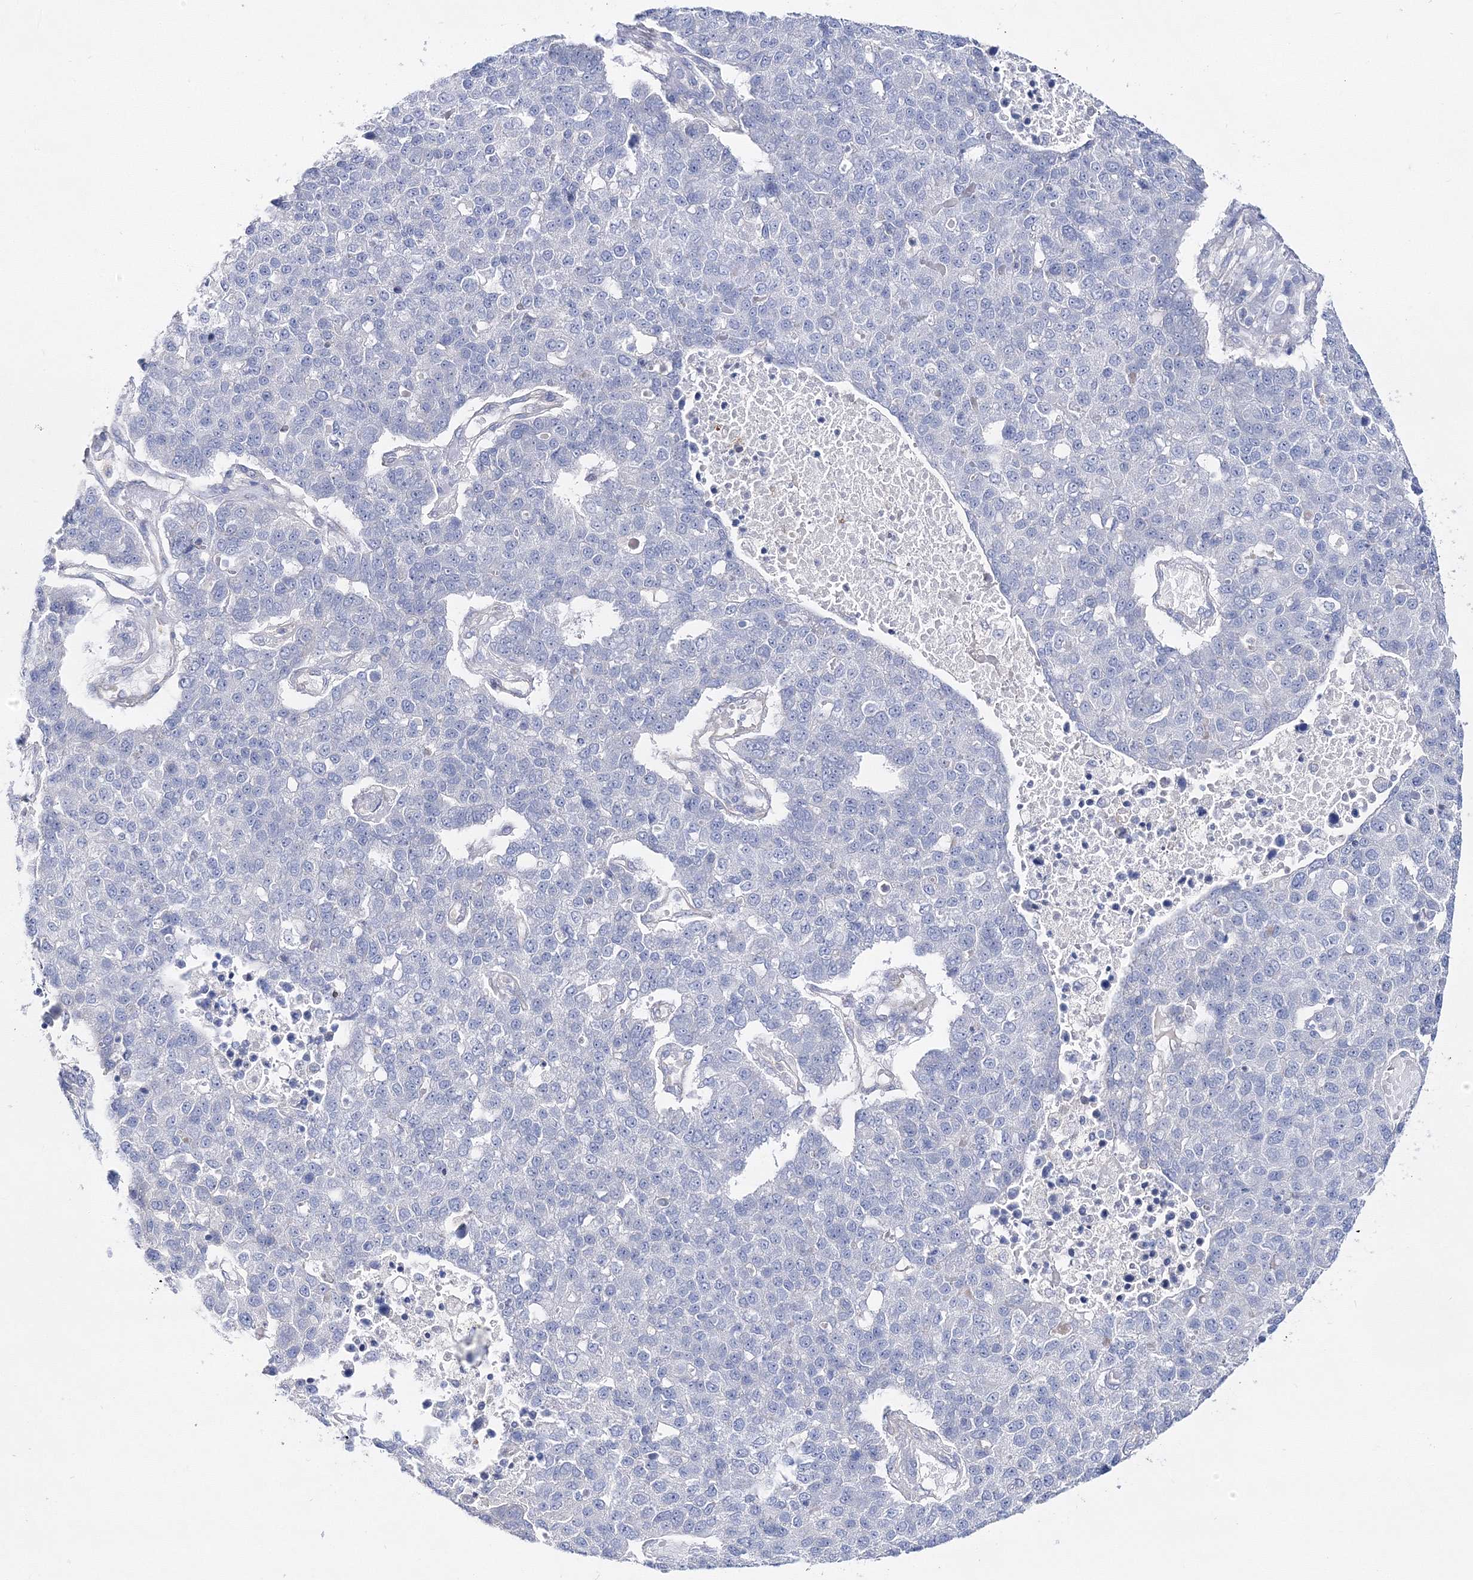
{"staining": {"intensity": "negative", "quantity": "none", "location": "none"}, "tissue": "pancreatic cancer", "cell_type": "Tumor cells", "image_type": "cancer", "snomed": [{"axis": "morphology", "description": "Adenocarcinoma, NOS"}, {"axis": "topography", "description": "Pancreas"}], "caption": "IHC of human pancreatic cancer displays no staining in tumor cells.", "gene": "ARHGAP32", "patient": {"sex": "female", "age": 61}}